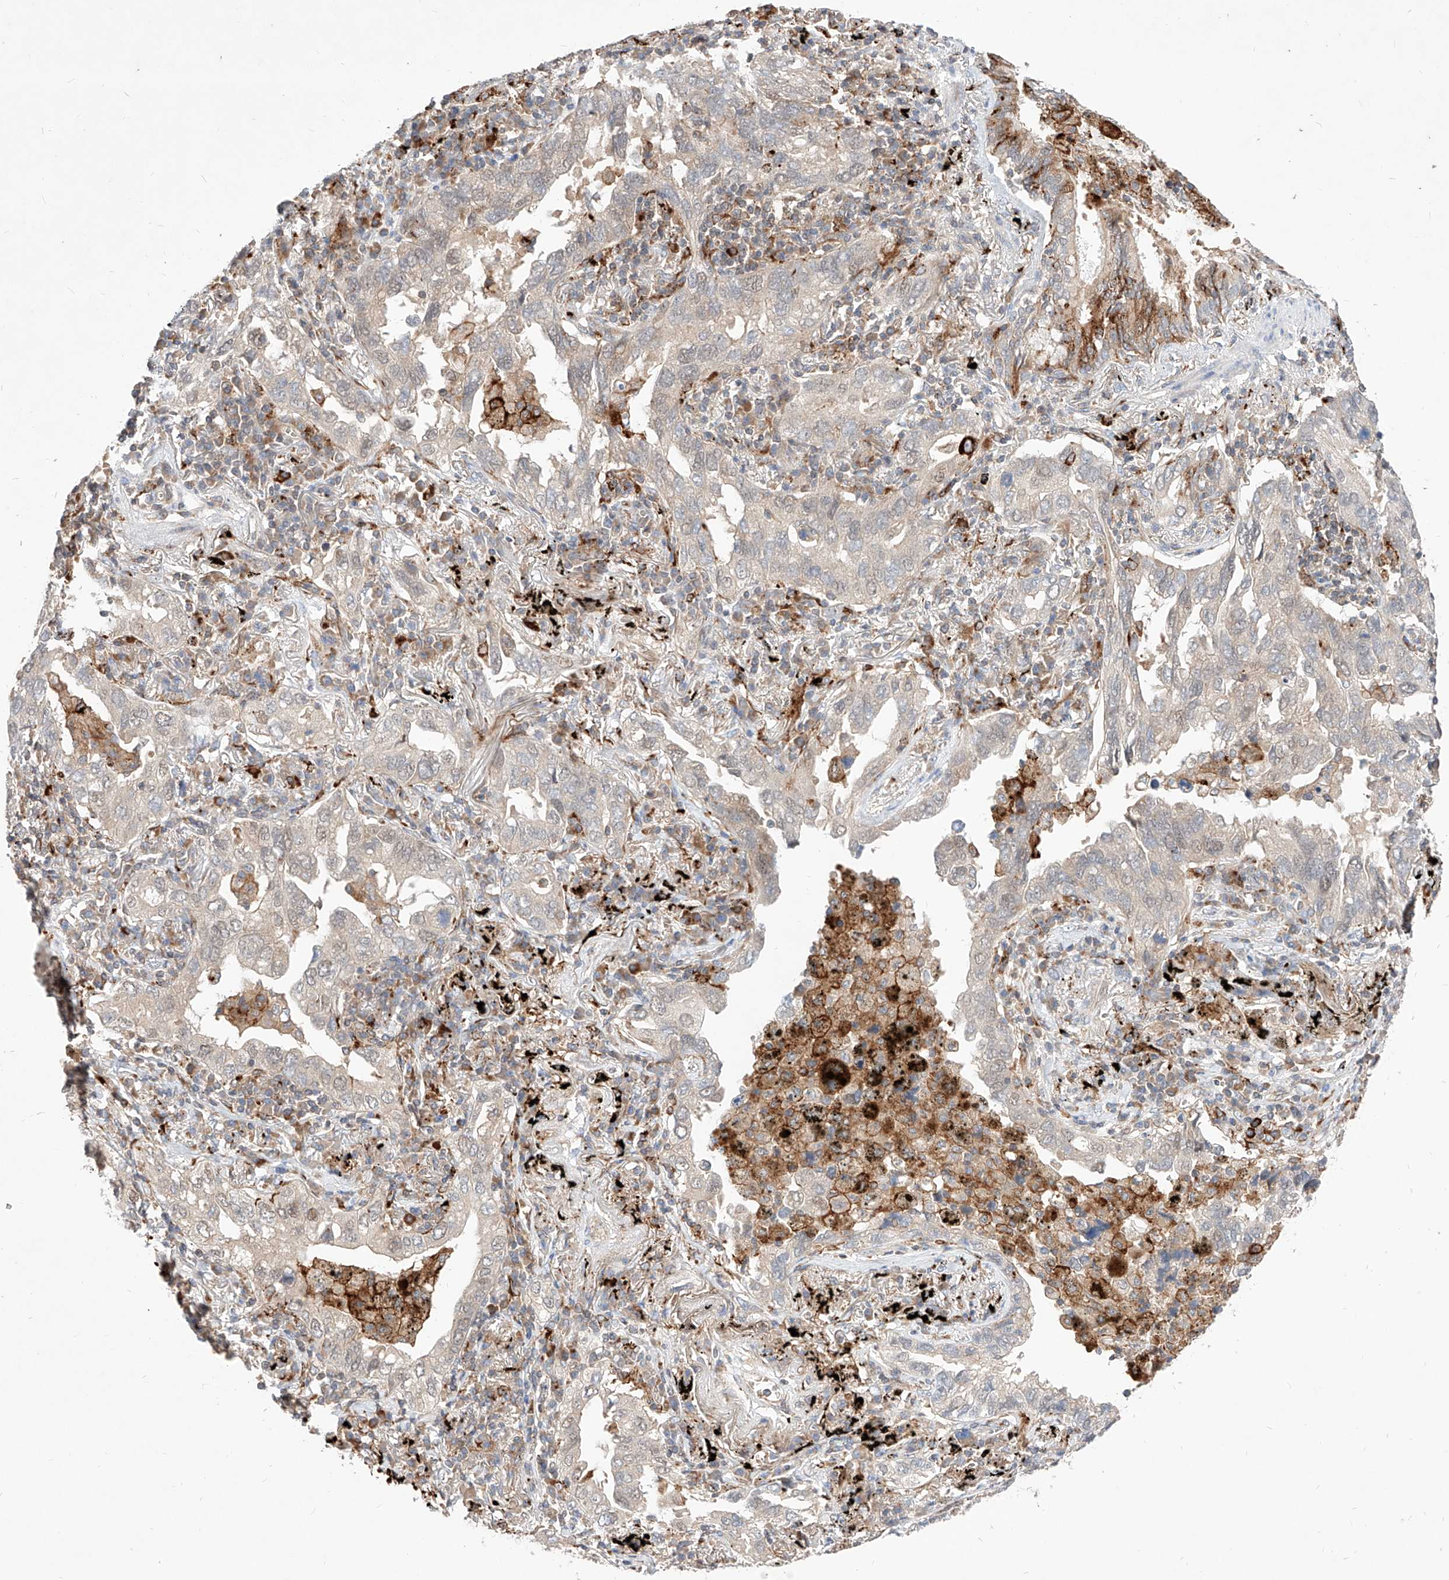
{"staining": {"intensity": "negative", "quantity": "none", "location": "none"}, "tissue": "lung cancer", "cell_type": "Tumor cells", "image_type": "cancer", "snomed": [{"axis": "morphology", "description": "Adenocarcinoma, NOS"}, {"axis": "topography", "description": "Lung"}], "caption": "Lung cancer (adenocarcinoma) was stained to show a protein in brown. There is no significant positivity in tumor cells.", "gene": "TSNAX", "patient": {"sex": "male", "age": 65}}